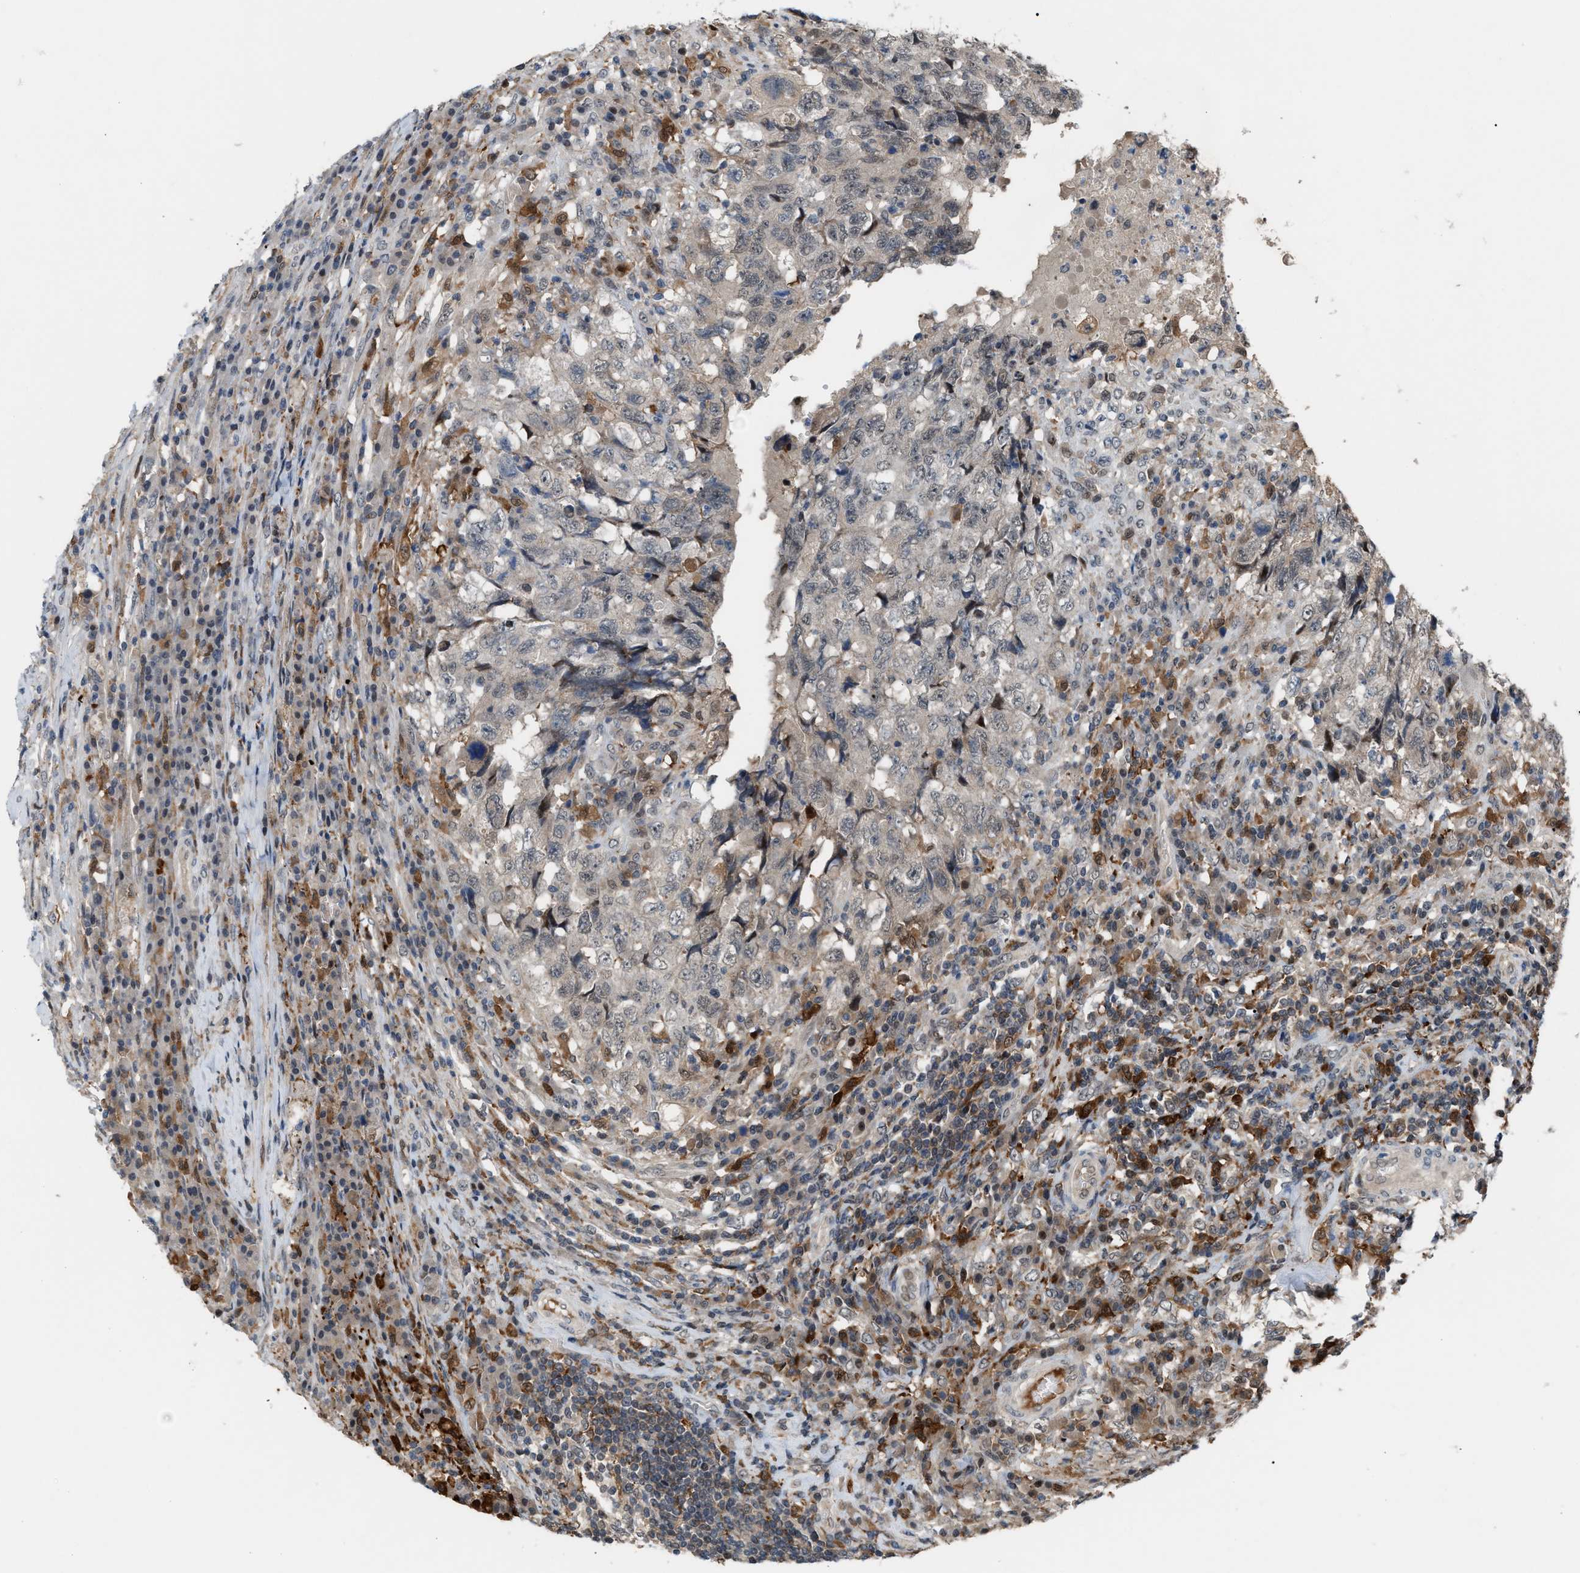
{"staining": {"intensity": "negative", "quantity": "none", "location": "none"}, "tissue": "testis cancer", "cell_type": "Tumor cells", "image_type": "cancer", "snomed": [{"axis": "morphology", "description": "Necrosis, NOS"}, {"axis": "morphology", "description": "Carcinoma, Embryonal, NOS"}, {"axis": "topography", "description": "Testis"}], "caption": "High power microscopy histopathology image of an IHC histopathology image of testis embryonal carcinoma, revealing no significant positivity in tumor cells. (DAB (3,3'-diaminobenzidine) immunohistochemistry (IHC) visualized using brightfield microscopy, high magnification).", "gene": "RFFL", "patient": {"sex": "male", "age": 19}}